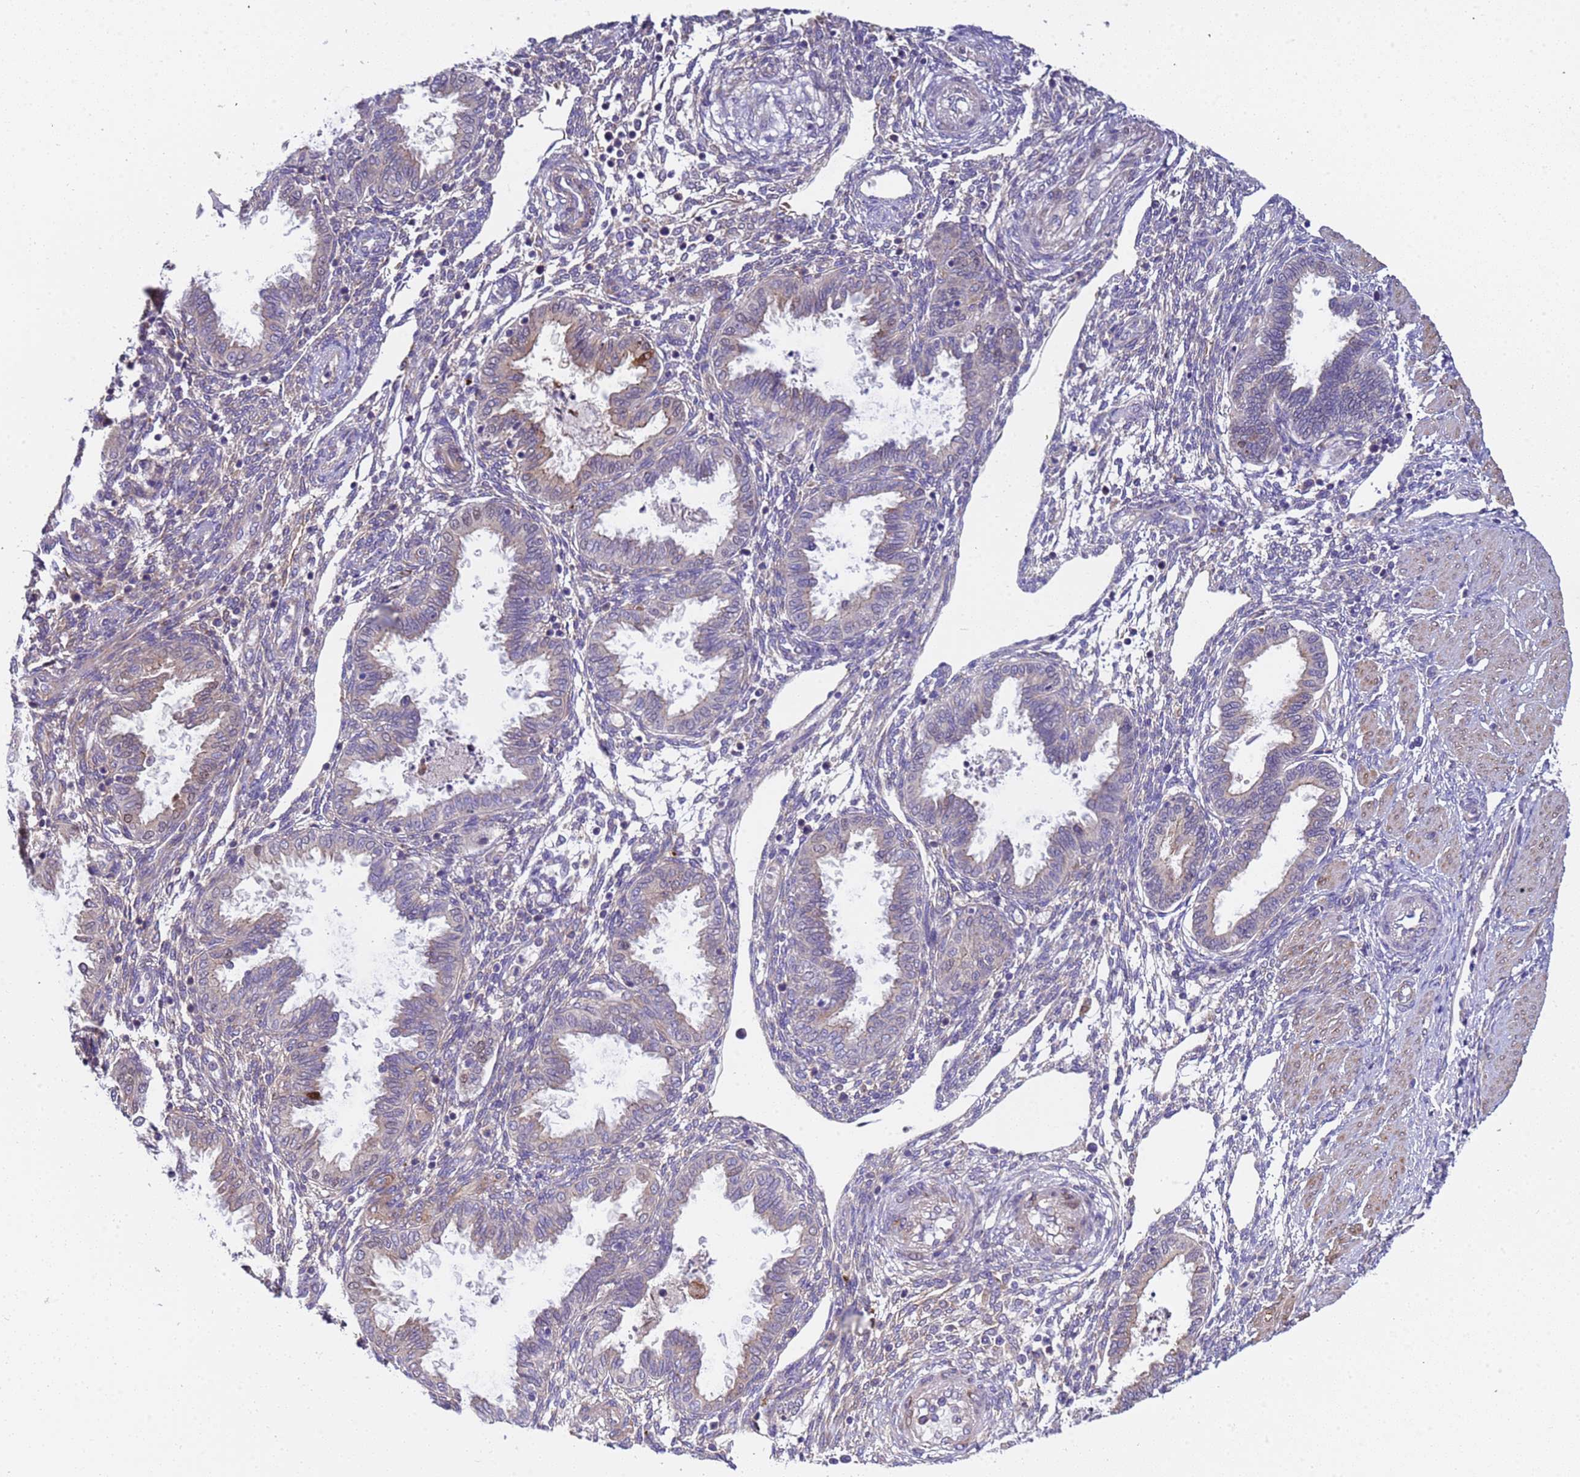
{"staining": {"intensity": "negative", "quantity": "none", "location": "none"}, "tissue": "endometrium", "cell_type": "Cells in endometrial stroma", "image_type": "normal", "snomed": [{"axis": "morphology", "description": "Normal tissue, NOS"}, {"axis": "topography", "description": "Endometrium"}], "caption": "Immunohistochemical staining of unremarkable endometrium reveals no significant staining in cells in endometrial stroma. (Stains: DAB IHC with hematoxylin counter stain, Microscopy: brightfield microscopy at high magnification).", "gene": "PAQR7", "patient": {"sex": "female", "age": 33}}